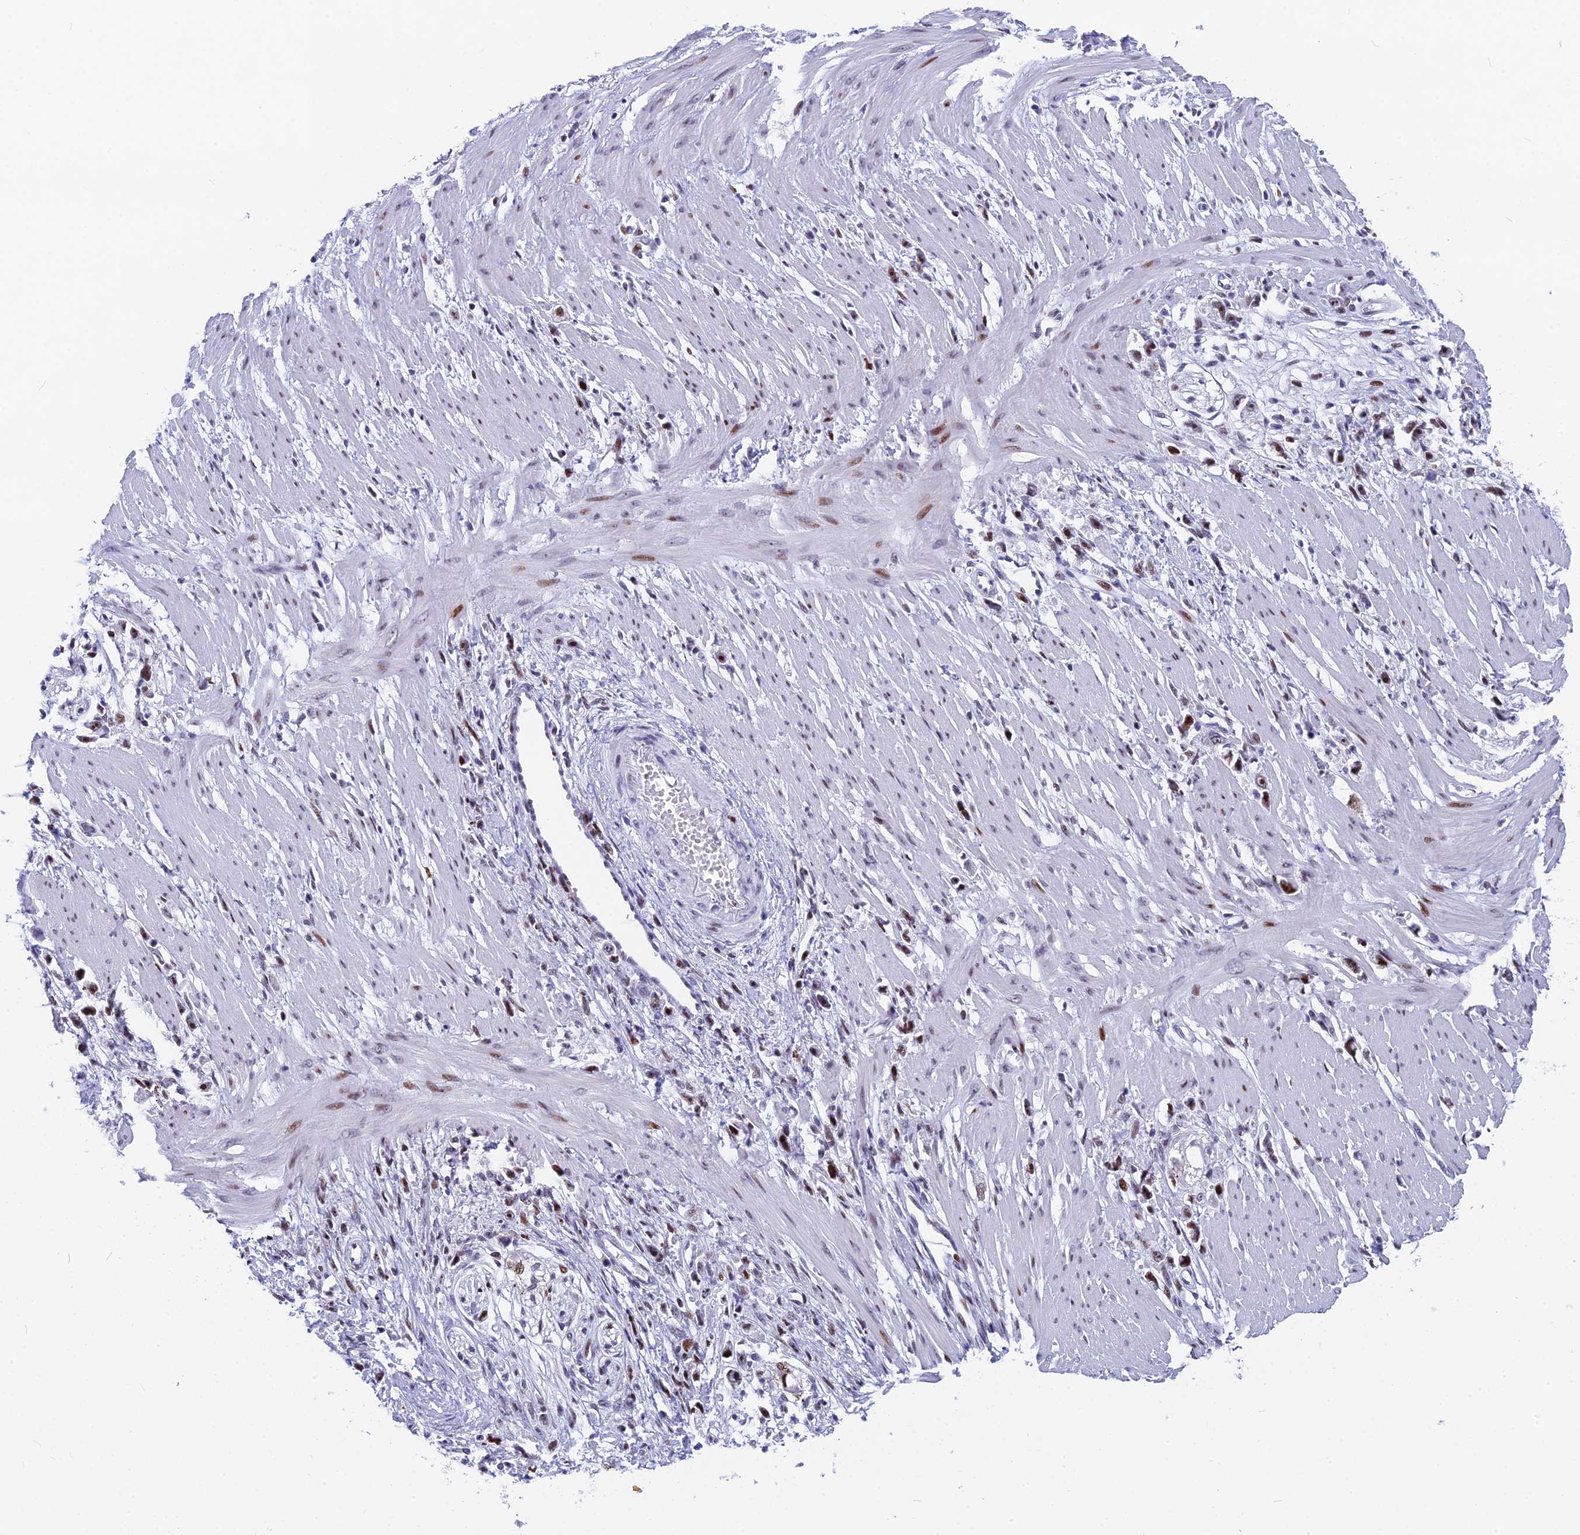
{"staining": {"intensity": "moderate", "quantity": ">75%", "location": "nuclear"}, "tissue": "stomach cancer", "cell_type": "Tumor cells", "image_type": "cancer", "snomed": [{"axis": "morphology", "description": "Adenocarcinoma, NOS"}, {"axis": "topography", "description": "Stomach"}], "caption": "Protein analysis of stomach cancer tissue demonstrates moderate nuclear positivity in approximately >75% of tumor cells.", "gene": "NSA2", "patient": {"sex": "female", "age": 59}}